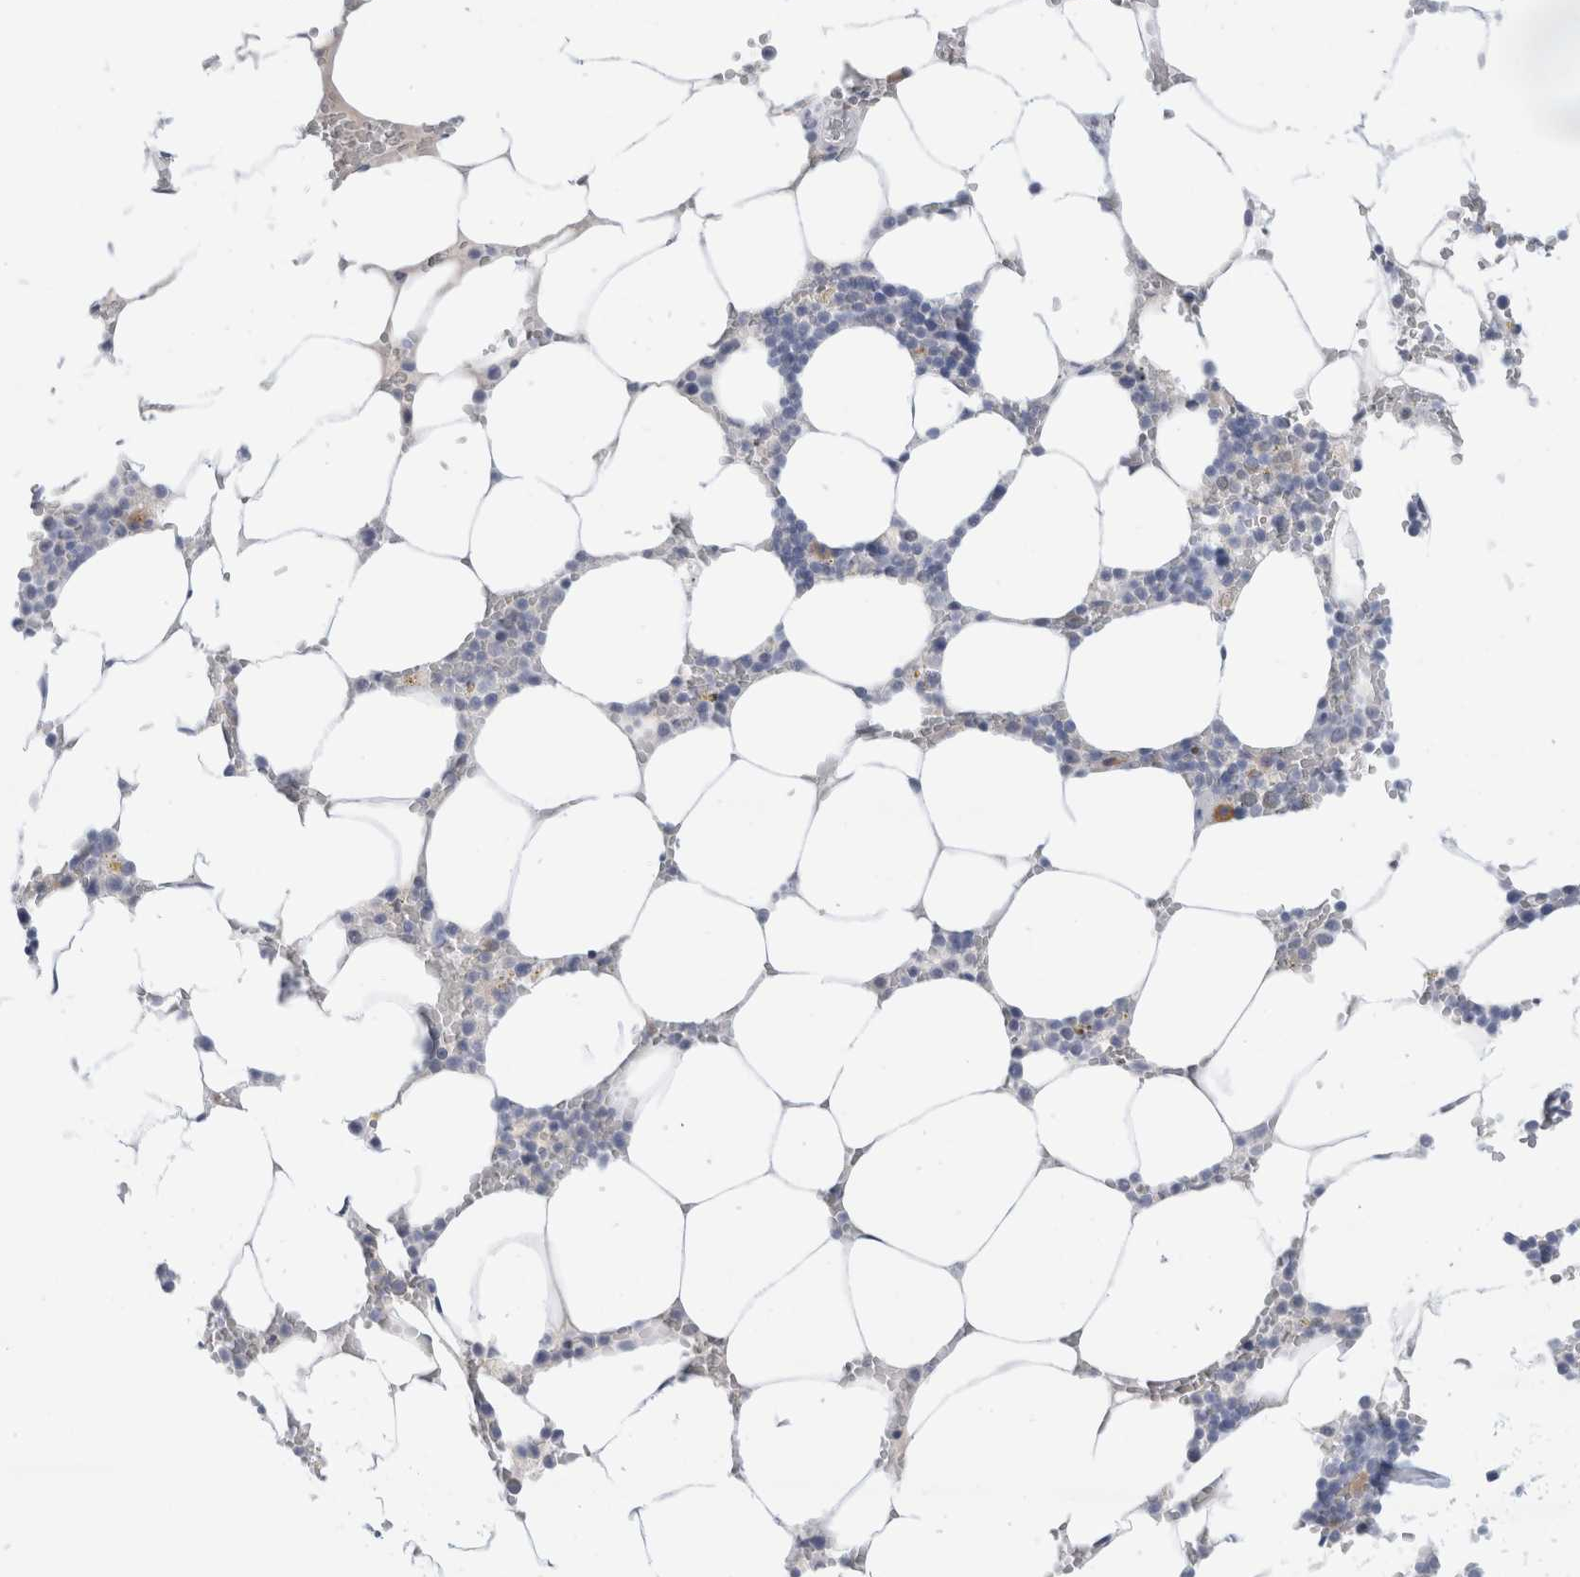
{"staining": {"intensity": "negative", "quantity": "none", "location": "none"}, "tissue": "bone marrow", "cell_type": "Hematopoietic cells", "image_type": "normal", "snomed": [{"axis": "morphology", "description": "Normal tissue, NOS"}, {"axis": "topography", "description": "Bone marrow"}], "caption": "This is an immunohistochemistry (IHC) micrograph of unremarkable human bone marrow. There is no positivity in hematopoietic cells.", "gene": "SLC22A12", "patient": {"sex": "male", "age": 70}}